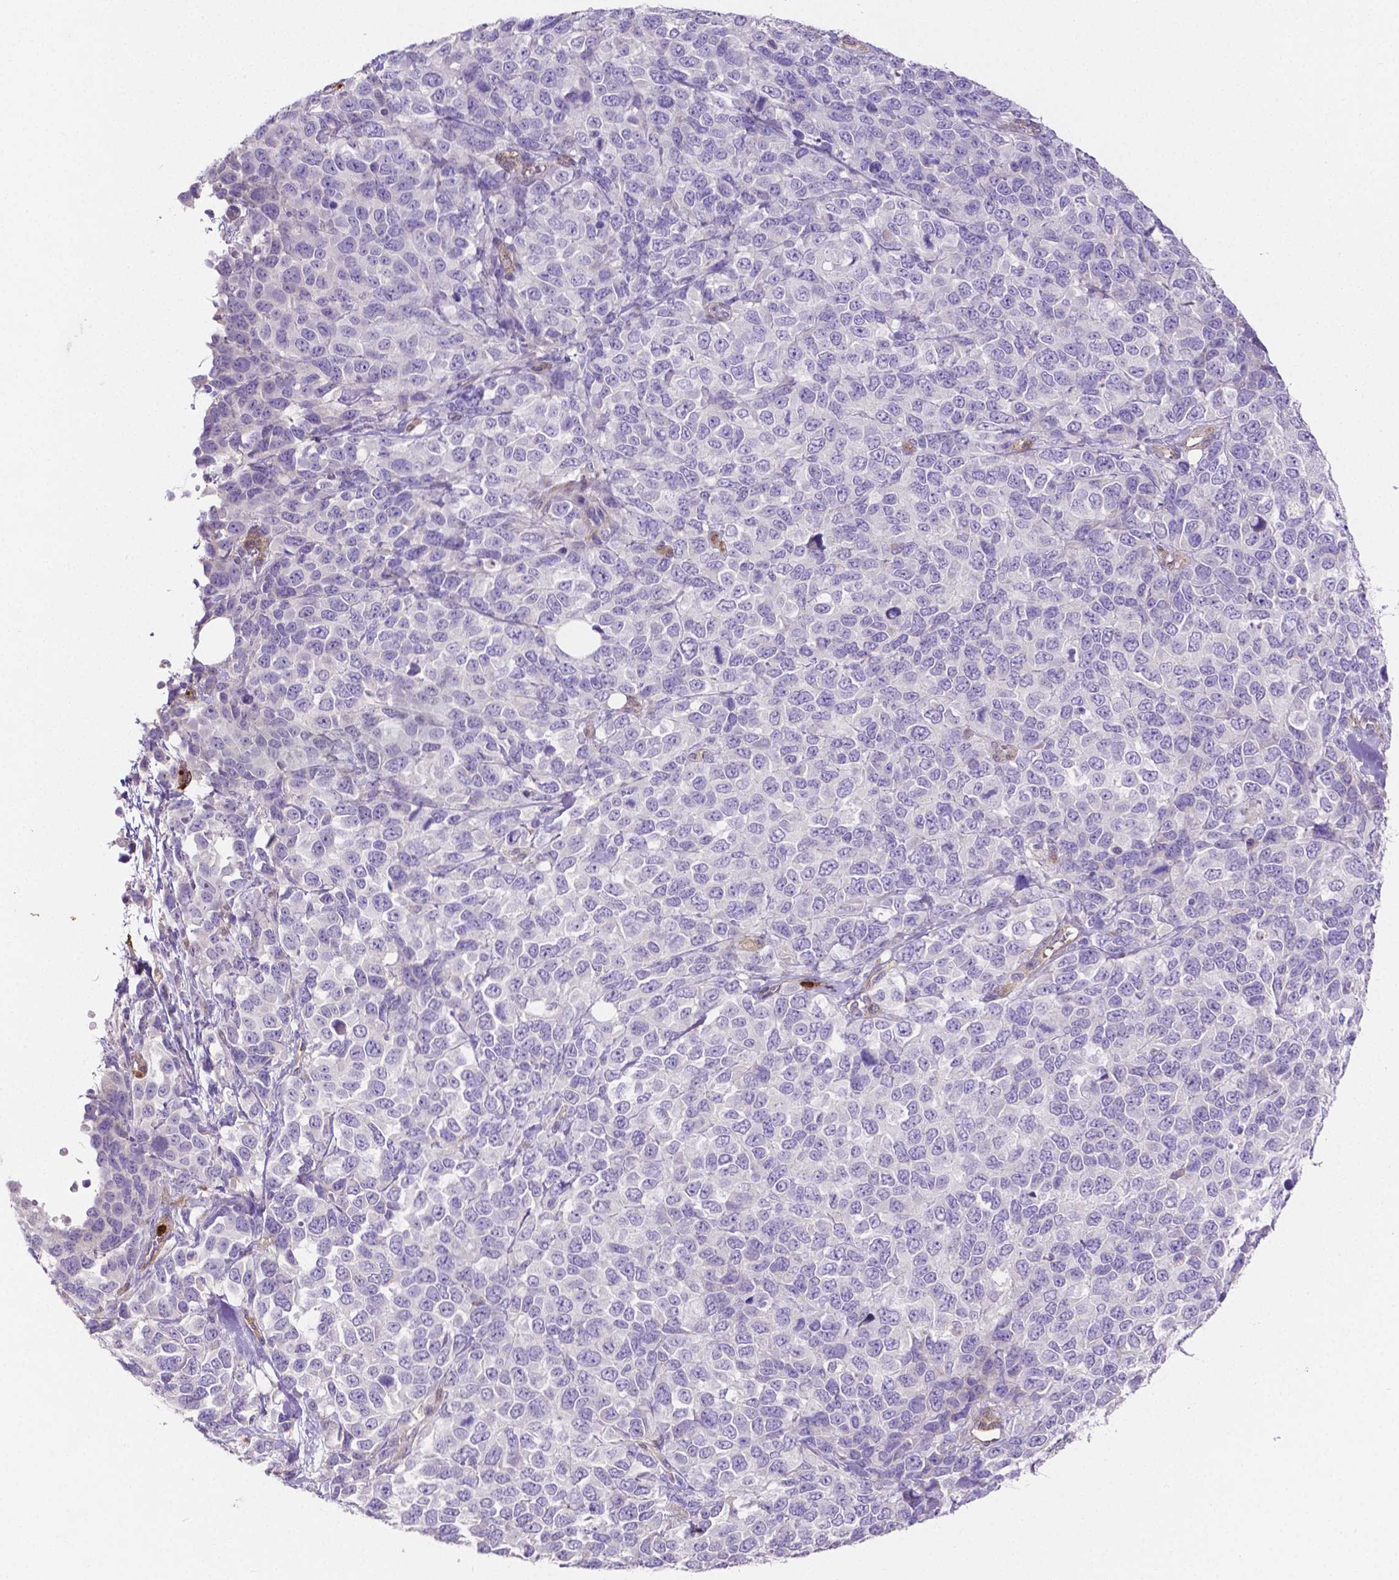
{"staining": {"intensity": "negative", "quantity": "none", "location": "none"}, "tissue": "melanoma", "cell_type": "Tumor cells", "image_type": "cancer", "snomed": [{"axis": "morphology", "description": "Malignant melanoma, Metastatic site"}, {"axis": "topography", "description": "Skin"}], "caption": "This histopathology image is of malignant melanoma (metastatic site) stained with immunohistochemistry to label a protein in brown with the nuclei are counter-stained blue. There is no expression in tumor cells.", "gene": "MMP9", "patient": {"sex": "male", "age": 84}}